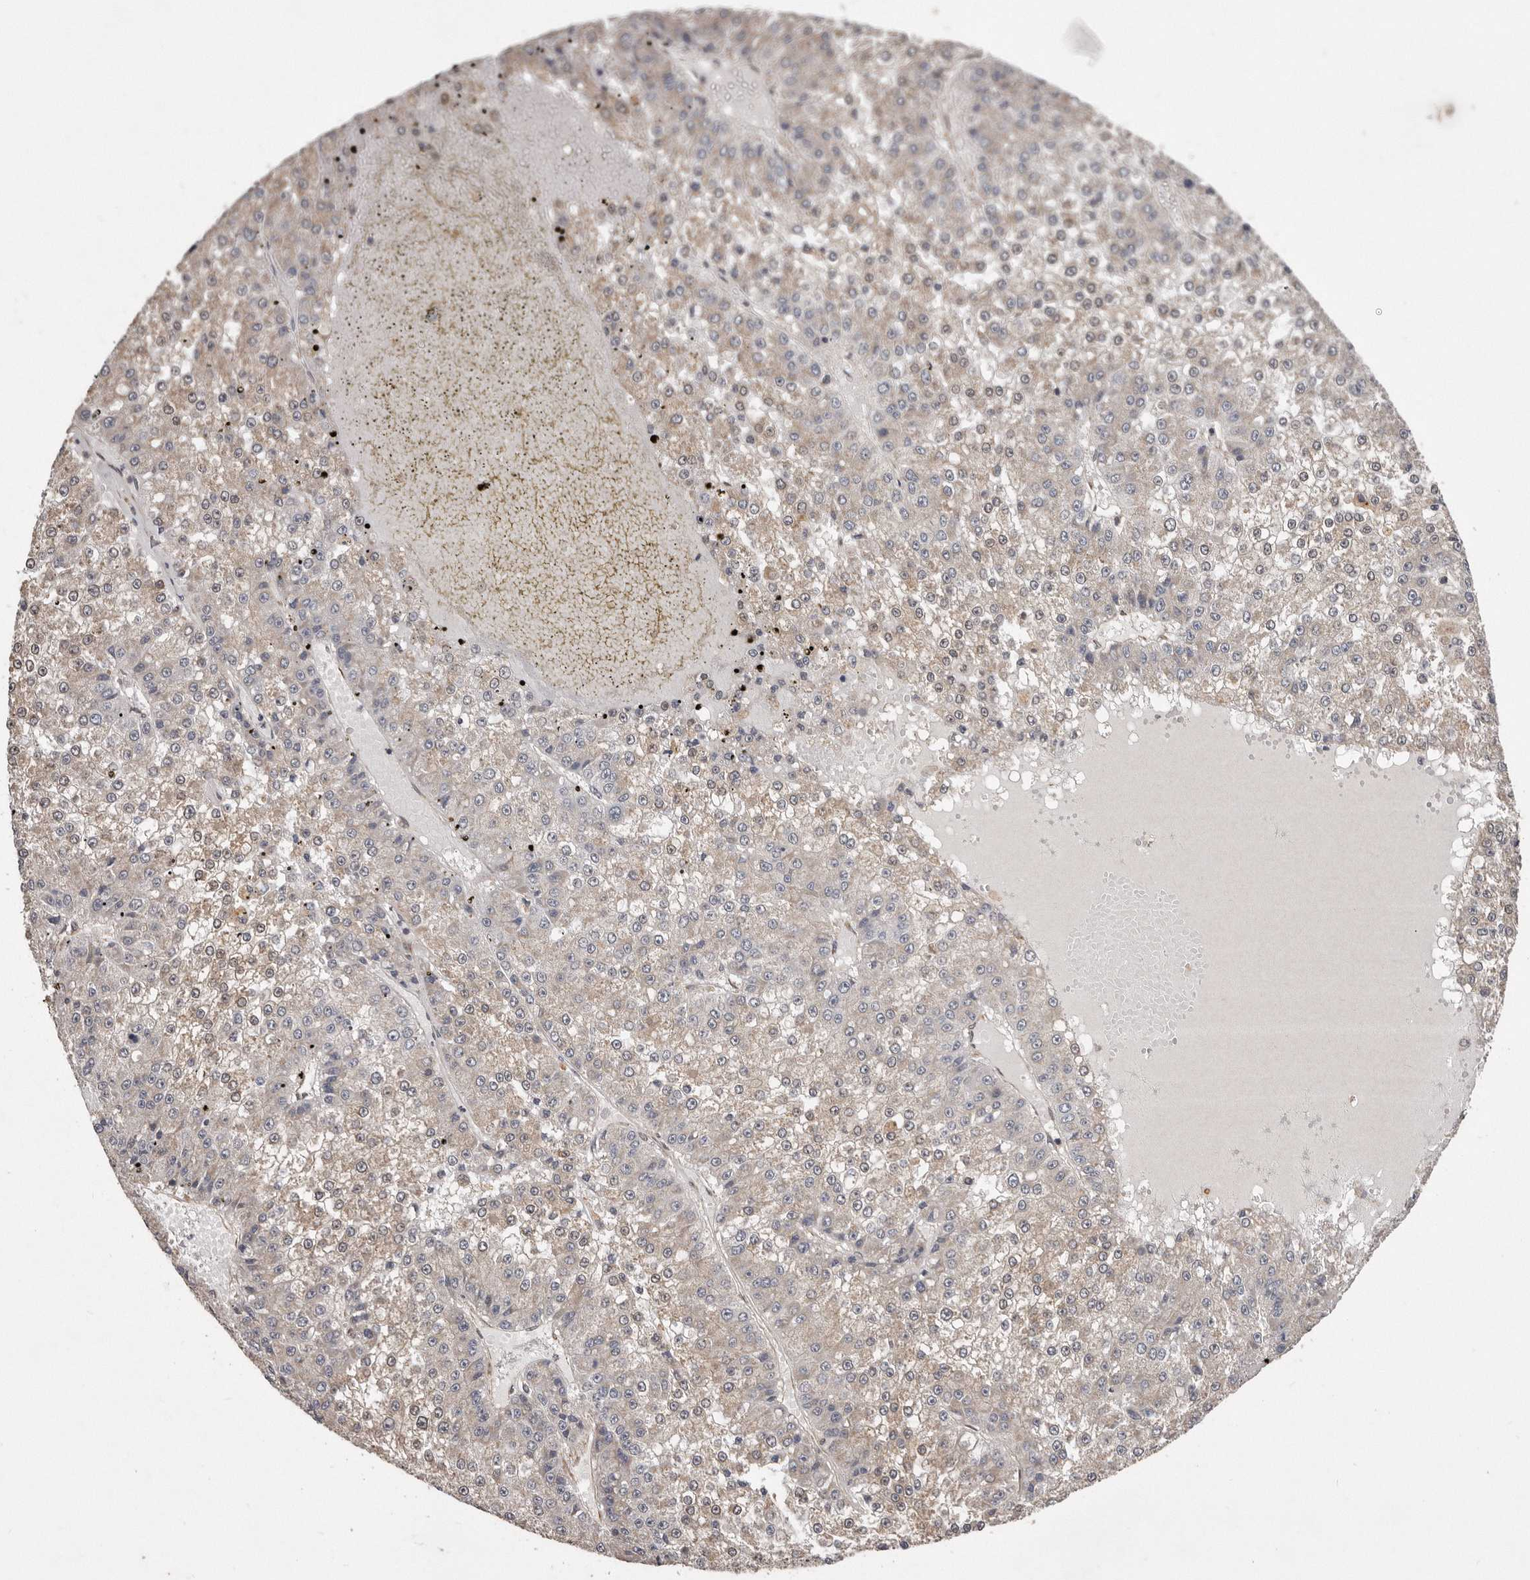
{"staining": {"intensity": "weak", "quantity": "25%-75%", "location": "cytoplasmic/membranous"}, "tissue": "liver cancer", "cell_type": "Tumor cells", "image_type": "cancer", "snomed": [{"axis": "morphology", "description": "Carcinoma, Hepatocellular, NOS"}, {"axis": "topography", "description": "Liver"}], "caption": "Tumor cells show low levels of weak cytoplasmic/membranous staining in about 25%-75% of cells in liver cancer (hepatocellular carcinoma).", "gene": "ARMCX1", "patient": {"sex": "female", "age": 73}}